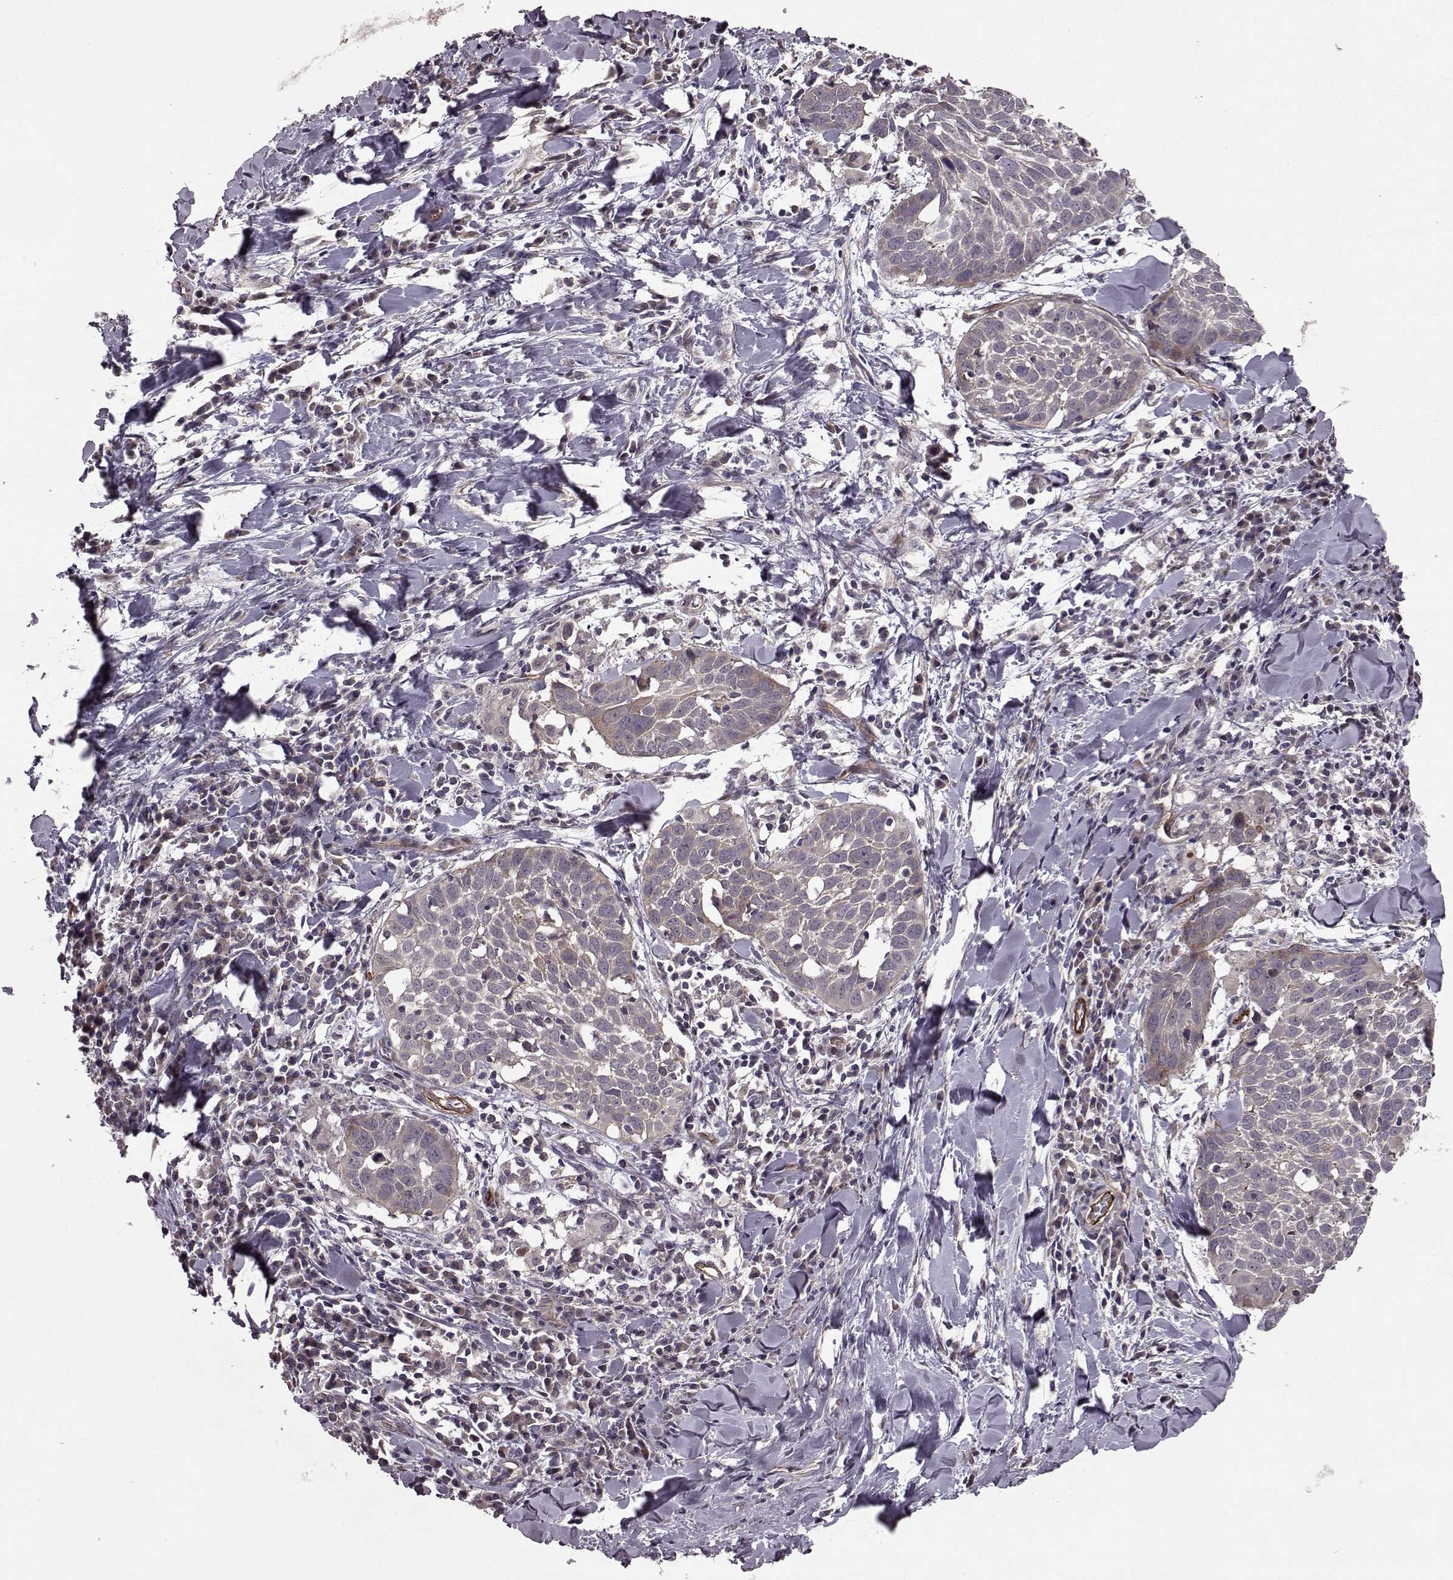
{"staining": {"intensity": "moderate", "quantity": "<25%", "location": "cytoplasmic/membranous"}, "tissue": "lung cancer", "cell_type": "Tumor cells", "image_type": "cancer", "snomed": [{"axis": "morphology", "description": "Squamous cell carcinoma, NOS"}, {"axis": "topography", "description": "Lung"}], "caption": "Protein expression analysis of lung cancer demonstrates moderate cytoplasmic/membranous positivity in about <25% of tumor cells. (Brightfield microscopy of DAB IHC at high magnification).", "gene": "SYNPO", "patient": {"sex": "male", "age": 57}}